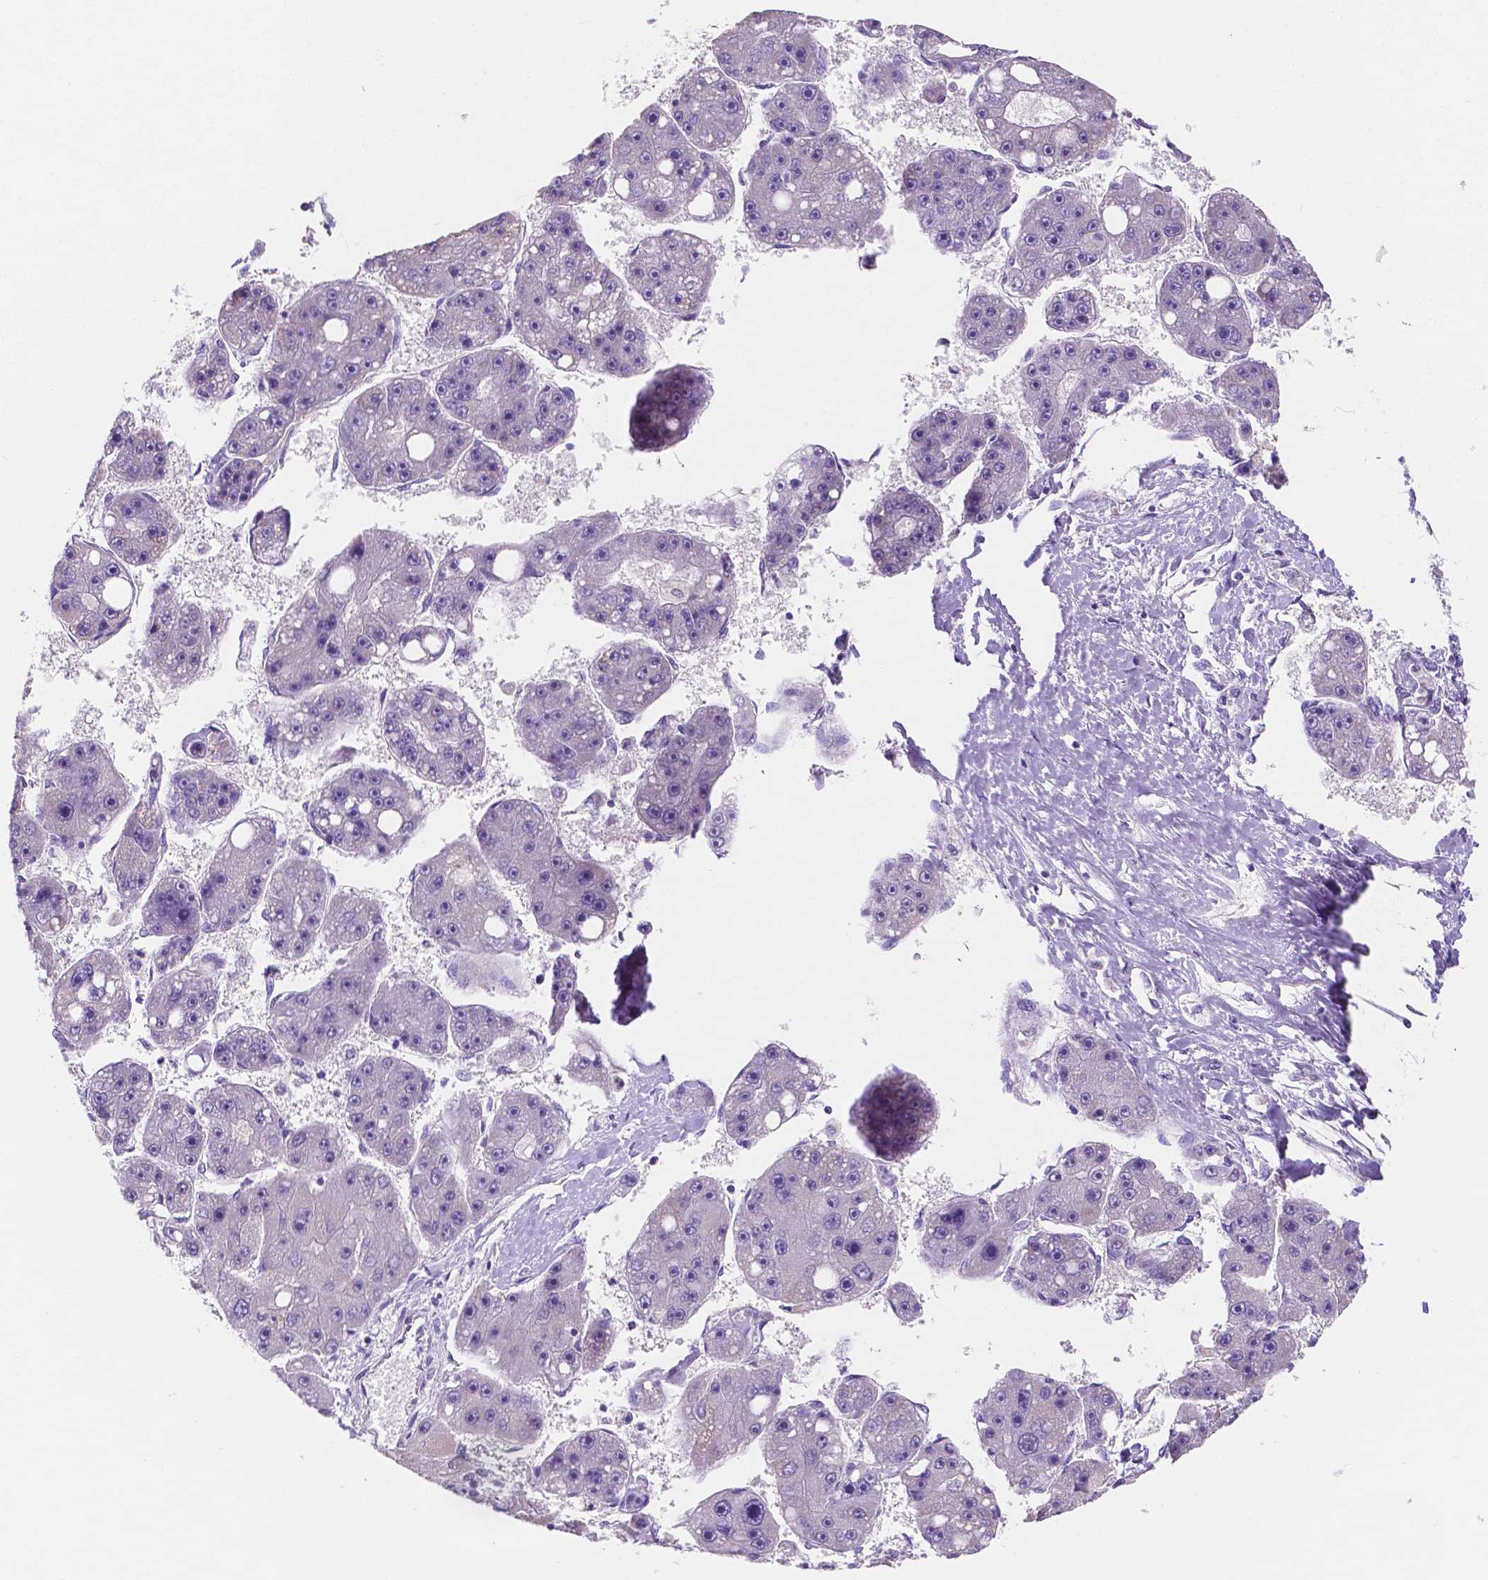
{"staining": {"intensity": "negative", "quantity": "none", "location": "none"}, "tissue": "liver cancer", "cell_type": "Tumor cells", "image_type": "cancer", "snomed": [{"axis": "morphology", "description": "Carcinoma, Hepatocellular, NOS"}, {"axis": "topography", "description": "Liver"}], "caption": "IHC of human liver cancer (hepatocellular carcinoma) reveals no positivity in tumor cells. Nuclei are stained in blue.", "gene": "SGTB", "patient": {"sex": "female", "age": 61}}